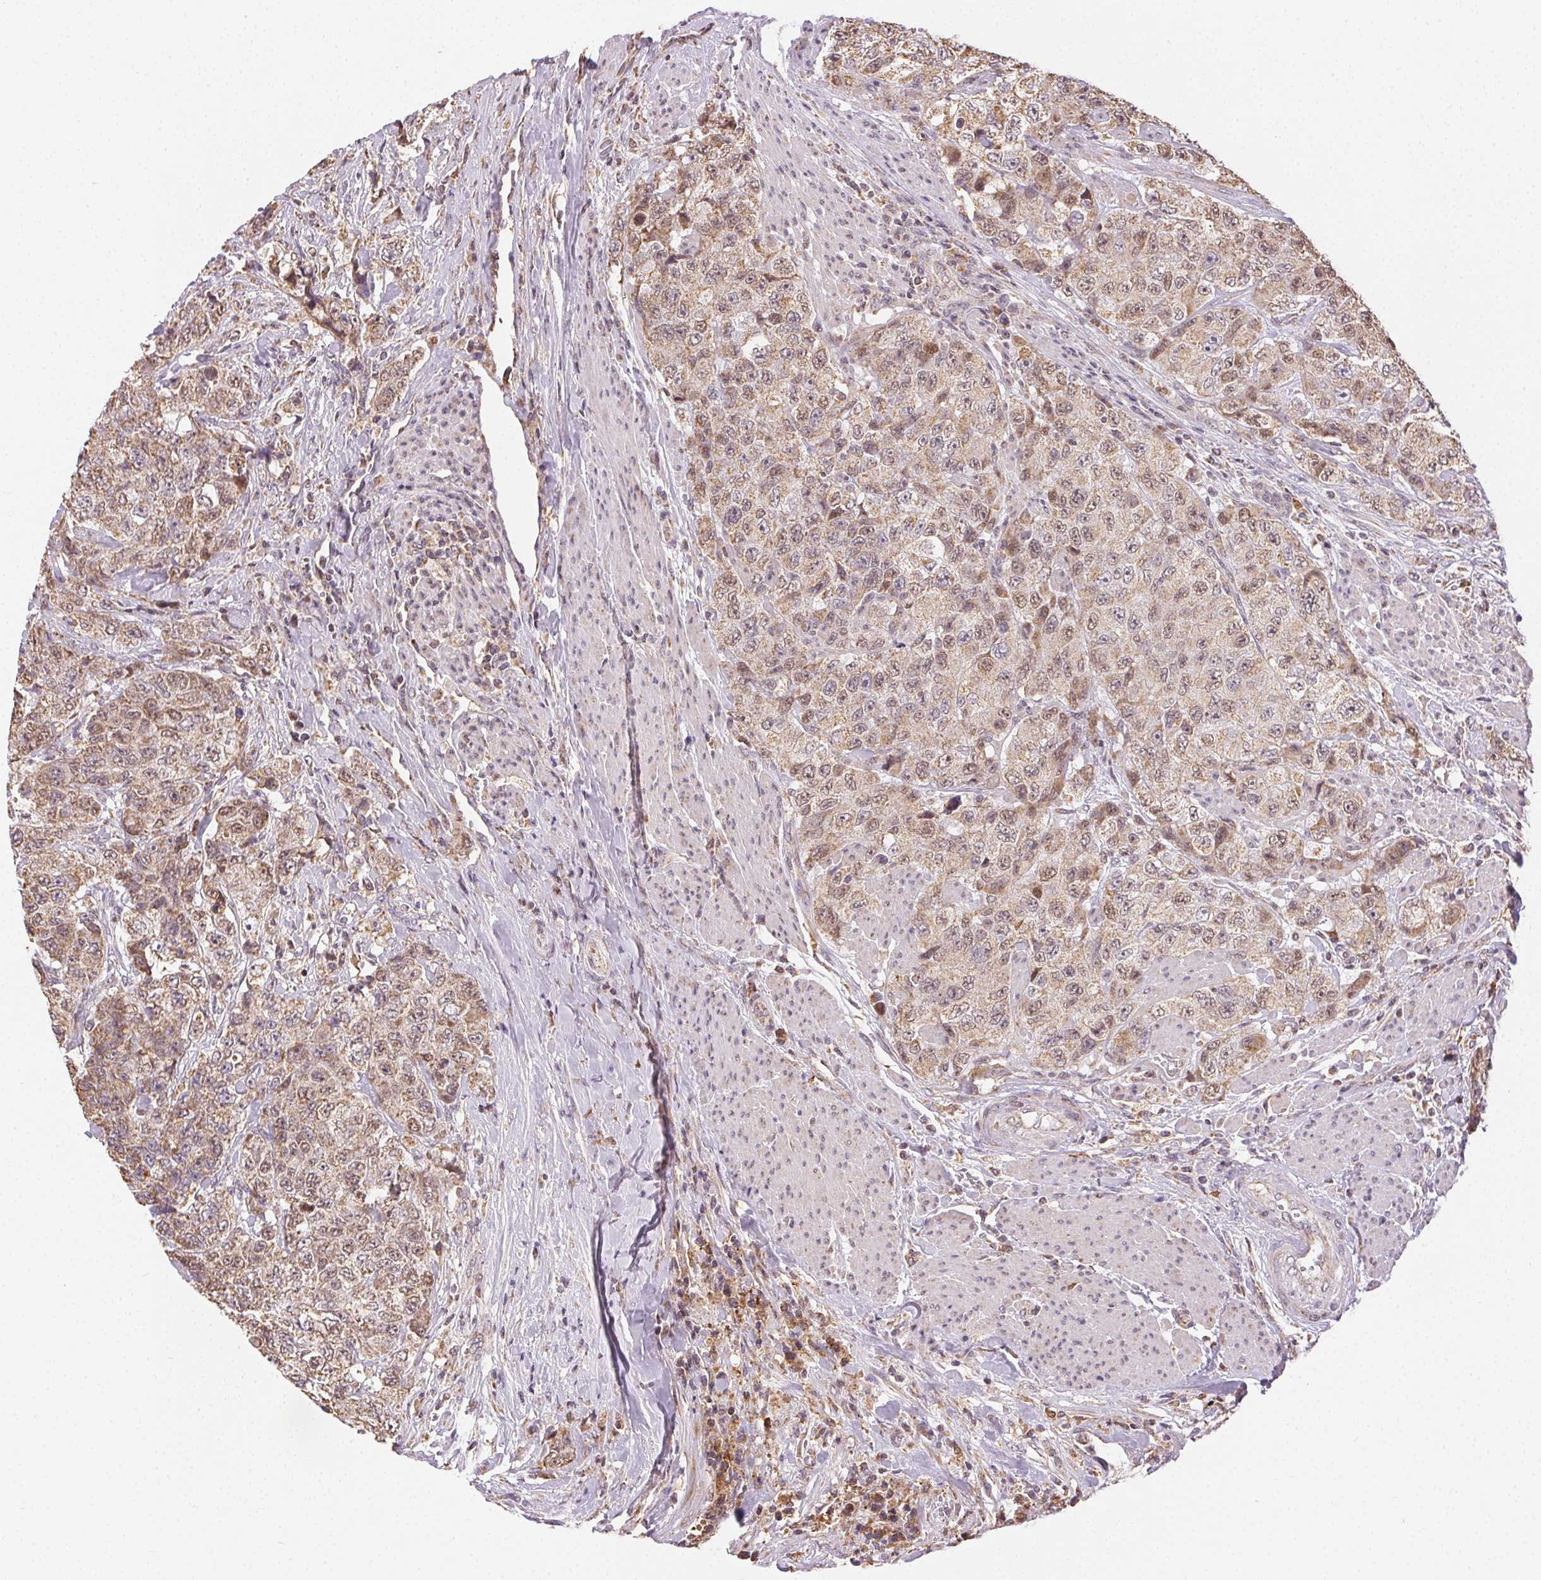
{"staining": {"intensity": "weak", "quantity": ">75%", "location": "cytoplasmic/membranous"}, "tissue": "urothelial cancer", "cell_type": "Tumor cells", "image_type": "cancer", "snomed": [{"axis": "morphology", "description": "Urothelial carcinoma, High grade"}, {"axis": "topography", "description": "Urinary bladder"}], "caption": "Immunohistochemical staining of high-grade urothelial carcinoma shows low levels of weak cytoplasmic/membranous positivity in approximately >75% of tumor cells.", "gene": "PIWIL4", "patient": {"sex": "female", "age": 78}}